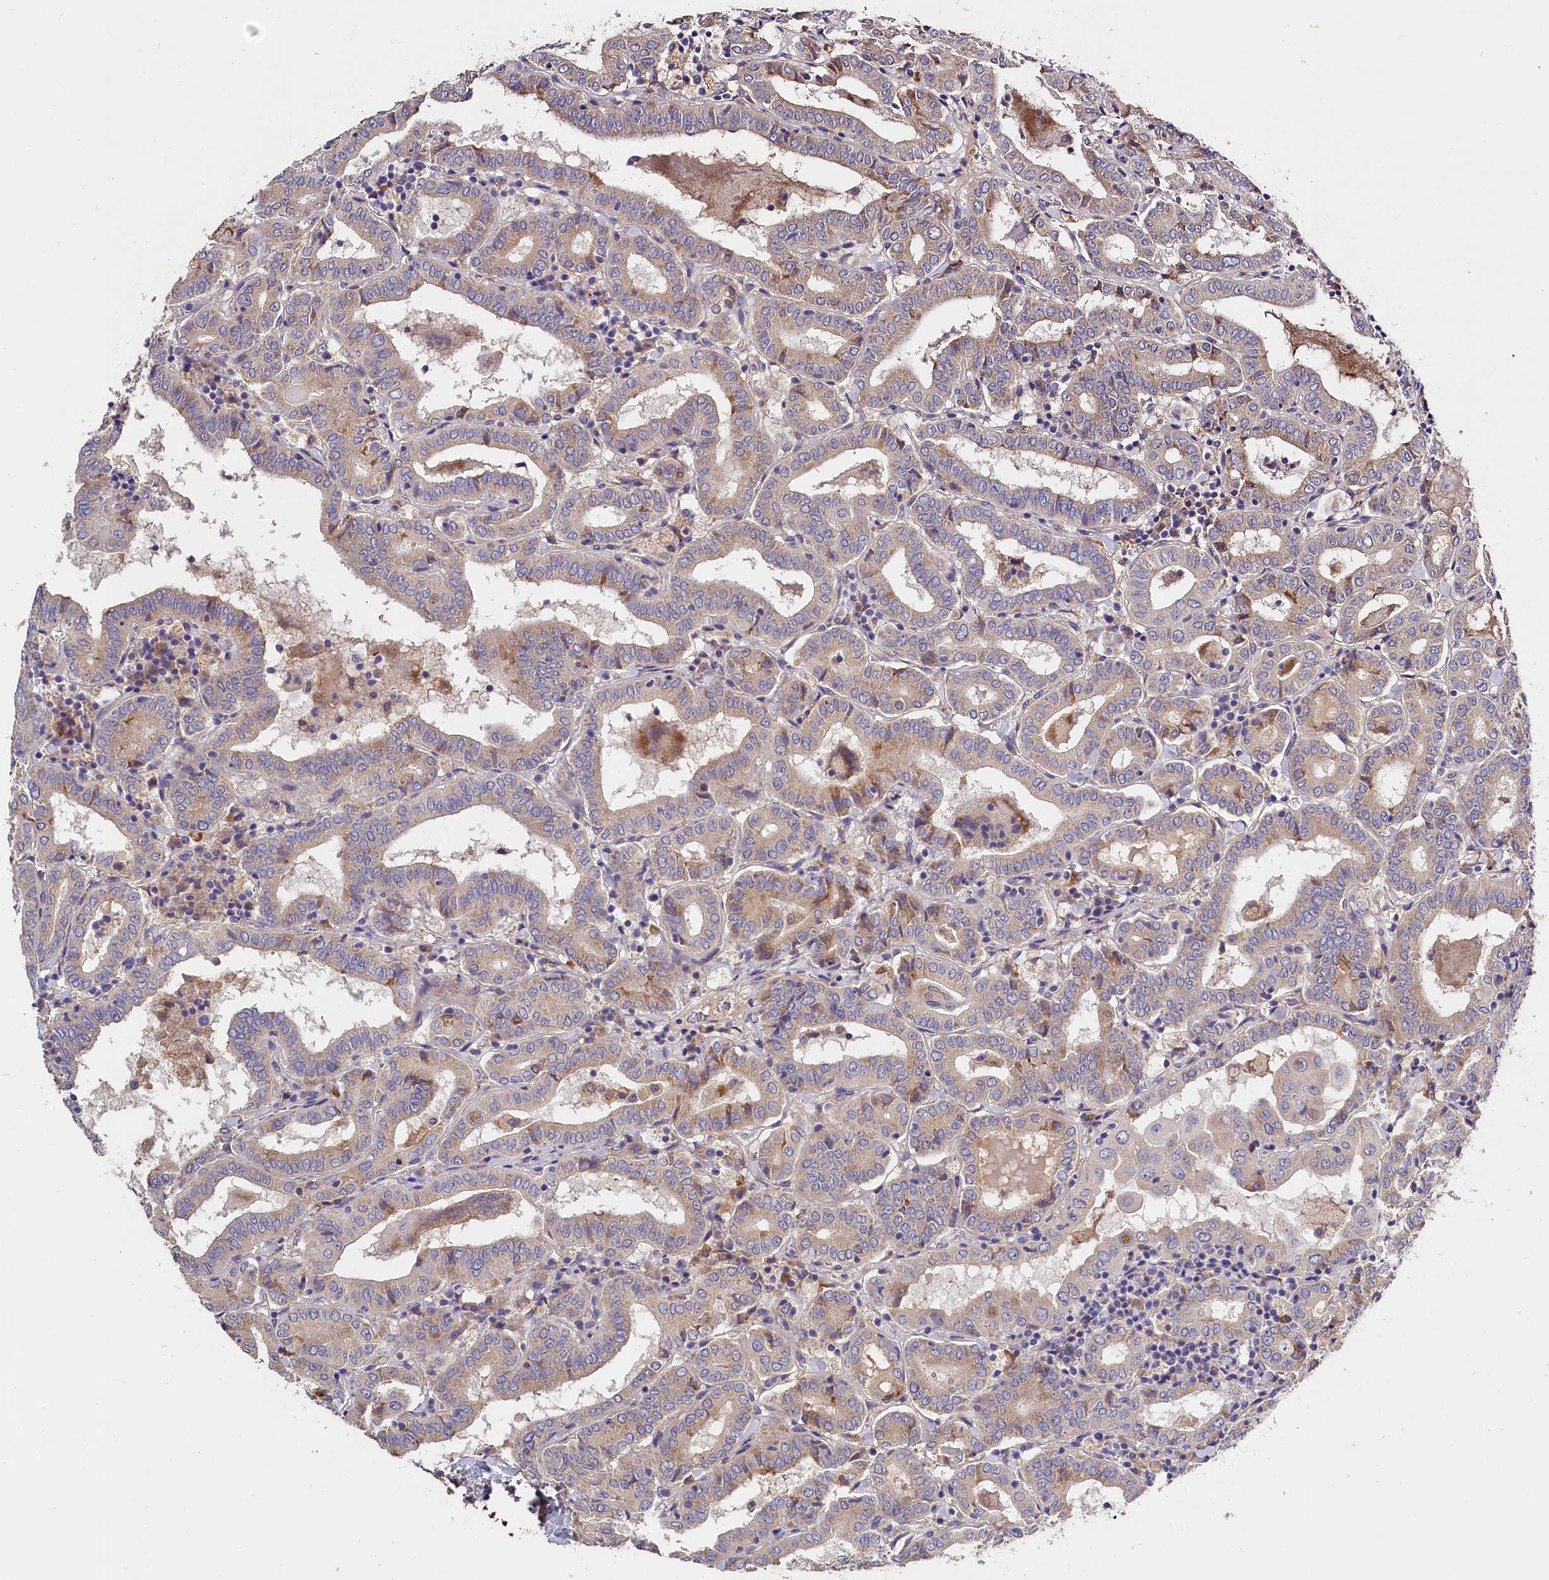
{"staining": {"intensity": "moderate", "quantity": "<25%", "location": "cytoplasmic/membranous"}, "tissue": "thyroid cancer", "cell_type": "Tumor cells", "image_type": "cancer", "snomed": [{"axis": "morphology", "description": "Papillary adenocarcinoma, NOS"}, {"axis": "topography", "description": "Thyroid gland"}], "caption": "Immunohistochemical staining of human thyroid cancer (papillary adenocarcinoma) demonstrates moderate cytoplasmic/membranous protein expression in about <25% of tumor cells.", "gene": "ST7L", "patient": {"sex": "female", "age": 72}}